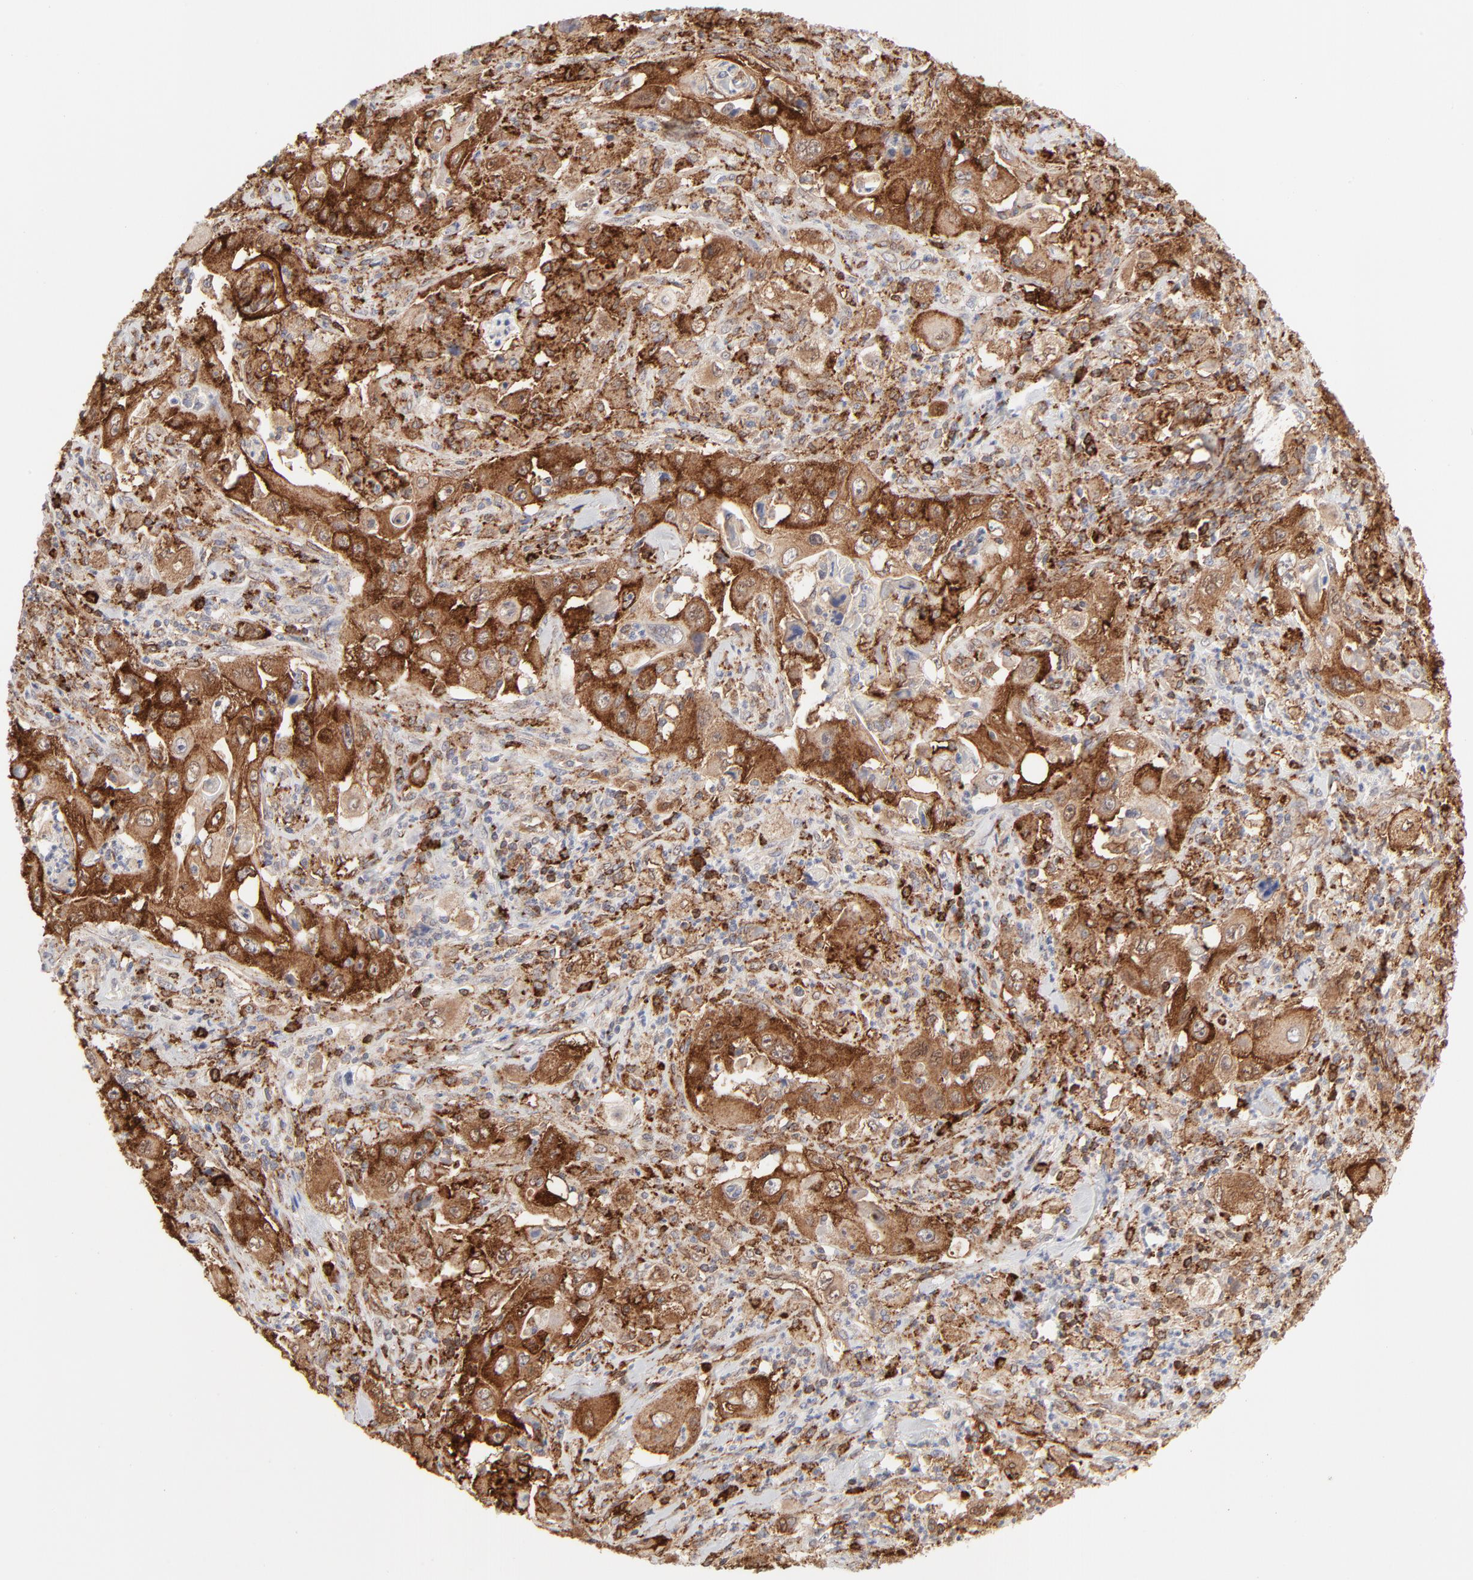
{"staining": {"intensity": "strong", "quantity": ">75%", "location": "cytoplasmic/membranous"}, "tissue": "pancreatic cancer", "cell_type": "Tumor cells", "image_type": "cancer", "snomed": [{"axis": "morphology", "description": "Adenocarcinoma, NOS"}, {"axis": "topography", "description": "Pancreas"}], "caption": "The immunohistochemical stain labels strong cytoplasmic/membranous expression in tumor cells of pancreatic cancer tissue.", "gene": "CDK6", "patient": {"sex": "male", "age": 70}}